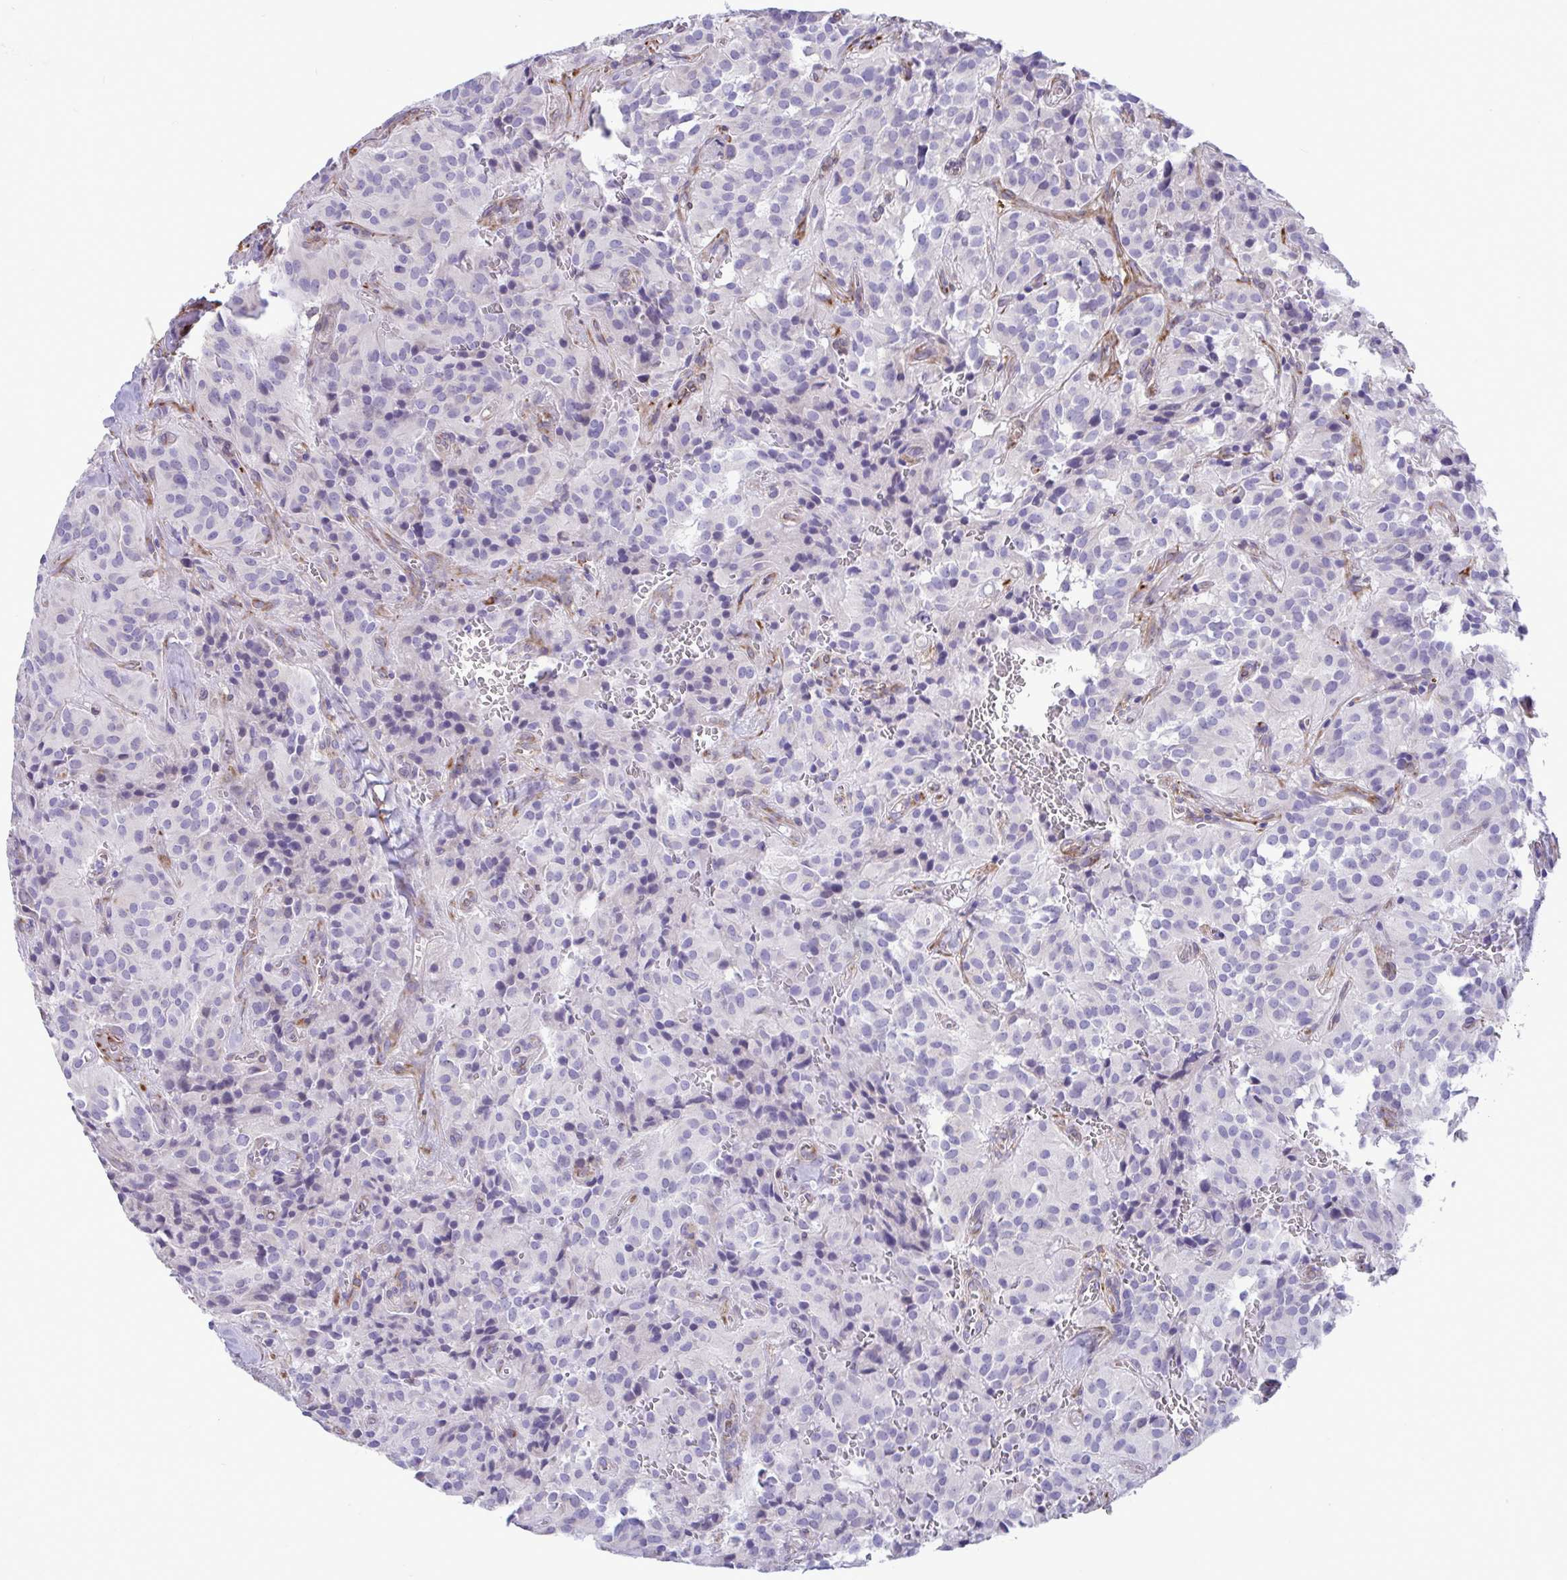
{"staining": {"intensity": "negative", "quantity": "none", "location": "none"}, "tissue": "glioma", "cell_type": "Tumor cells", "image_type": "cancer", "snomed": [{"axis": "morphology", "description": "Glioma, malignant, Low grade"}, {"axis": "topography", "description": "Brain"}], "caption": "High power microscopy image of an immunohistochemistry (IHC) image of malignant glioma (low-grade), revealing no significant staining in tumor cells.", "gene": "ASPH", "patient": {"sex": "male", "age": 42}}